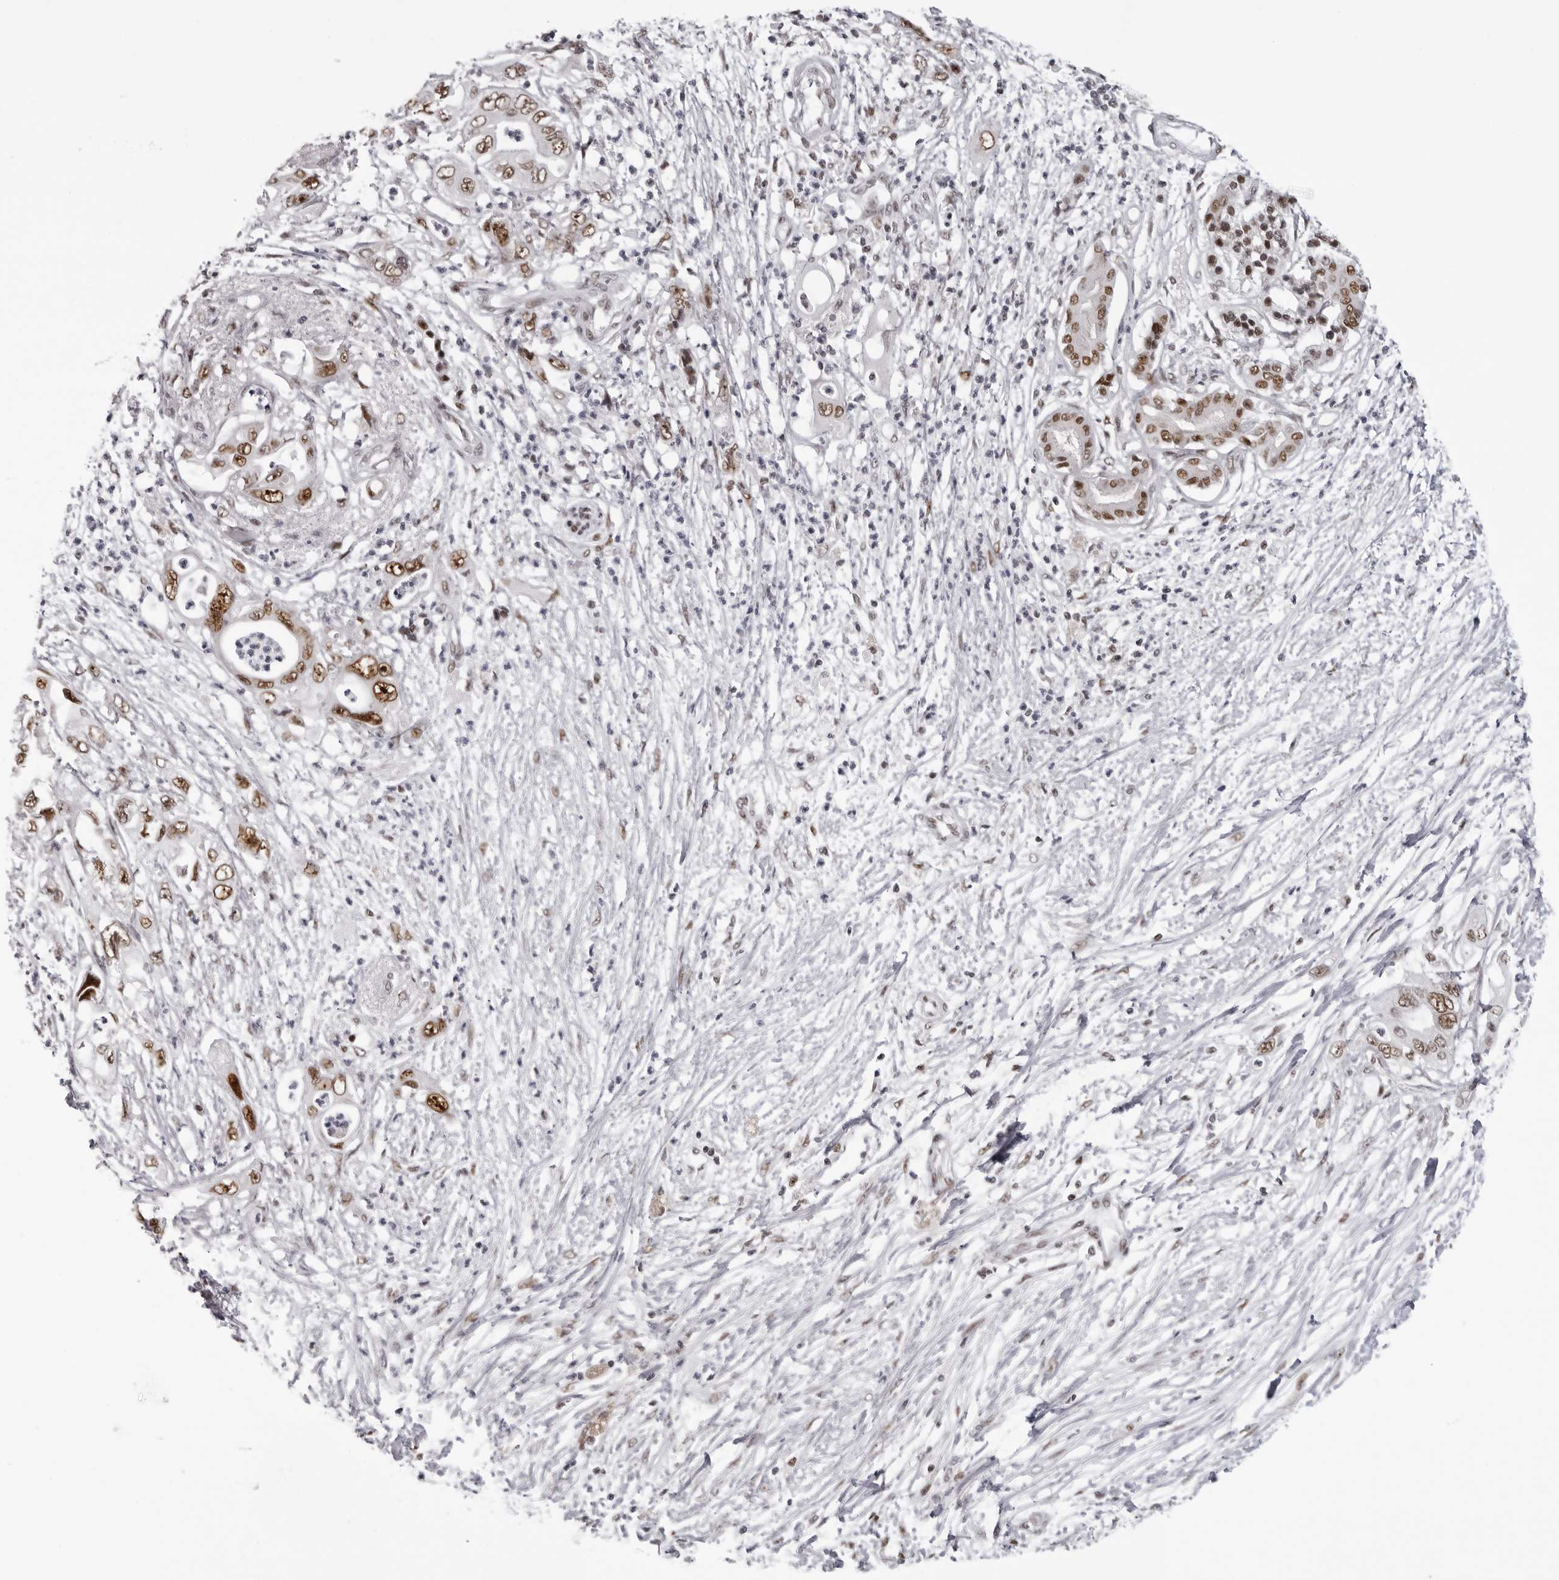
{"staining": {"intensity": "strong", "quantity": ">75%", "location": "nuclear"}, "tissue": "pancreatic cancer", "cell_type": "Tumor cells", "image_type": "cancer", "snomed": [{"axis": "morphology", "description": "Adenocarcinoma, NOS"}, {"axis": "topography", "description": "Pancreas"}], "caption": "Immunohistochemistry (DAB (3,3'-diaminobenzidine)) staining of adenocarcinoma (pancreatic) shows strong nuclear protein expression in about >75% of tumor cells. Using DAB (3,3'-diaminobenzidine) (brown) and hematoxylin (blue) stains, captured at high magnification using brightfield microscopy.", "gene": "HEXIM2", "patient": {"sex": "male", "age": 66}}